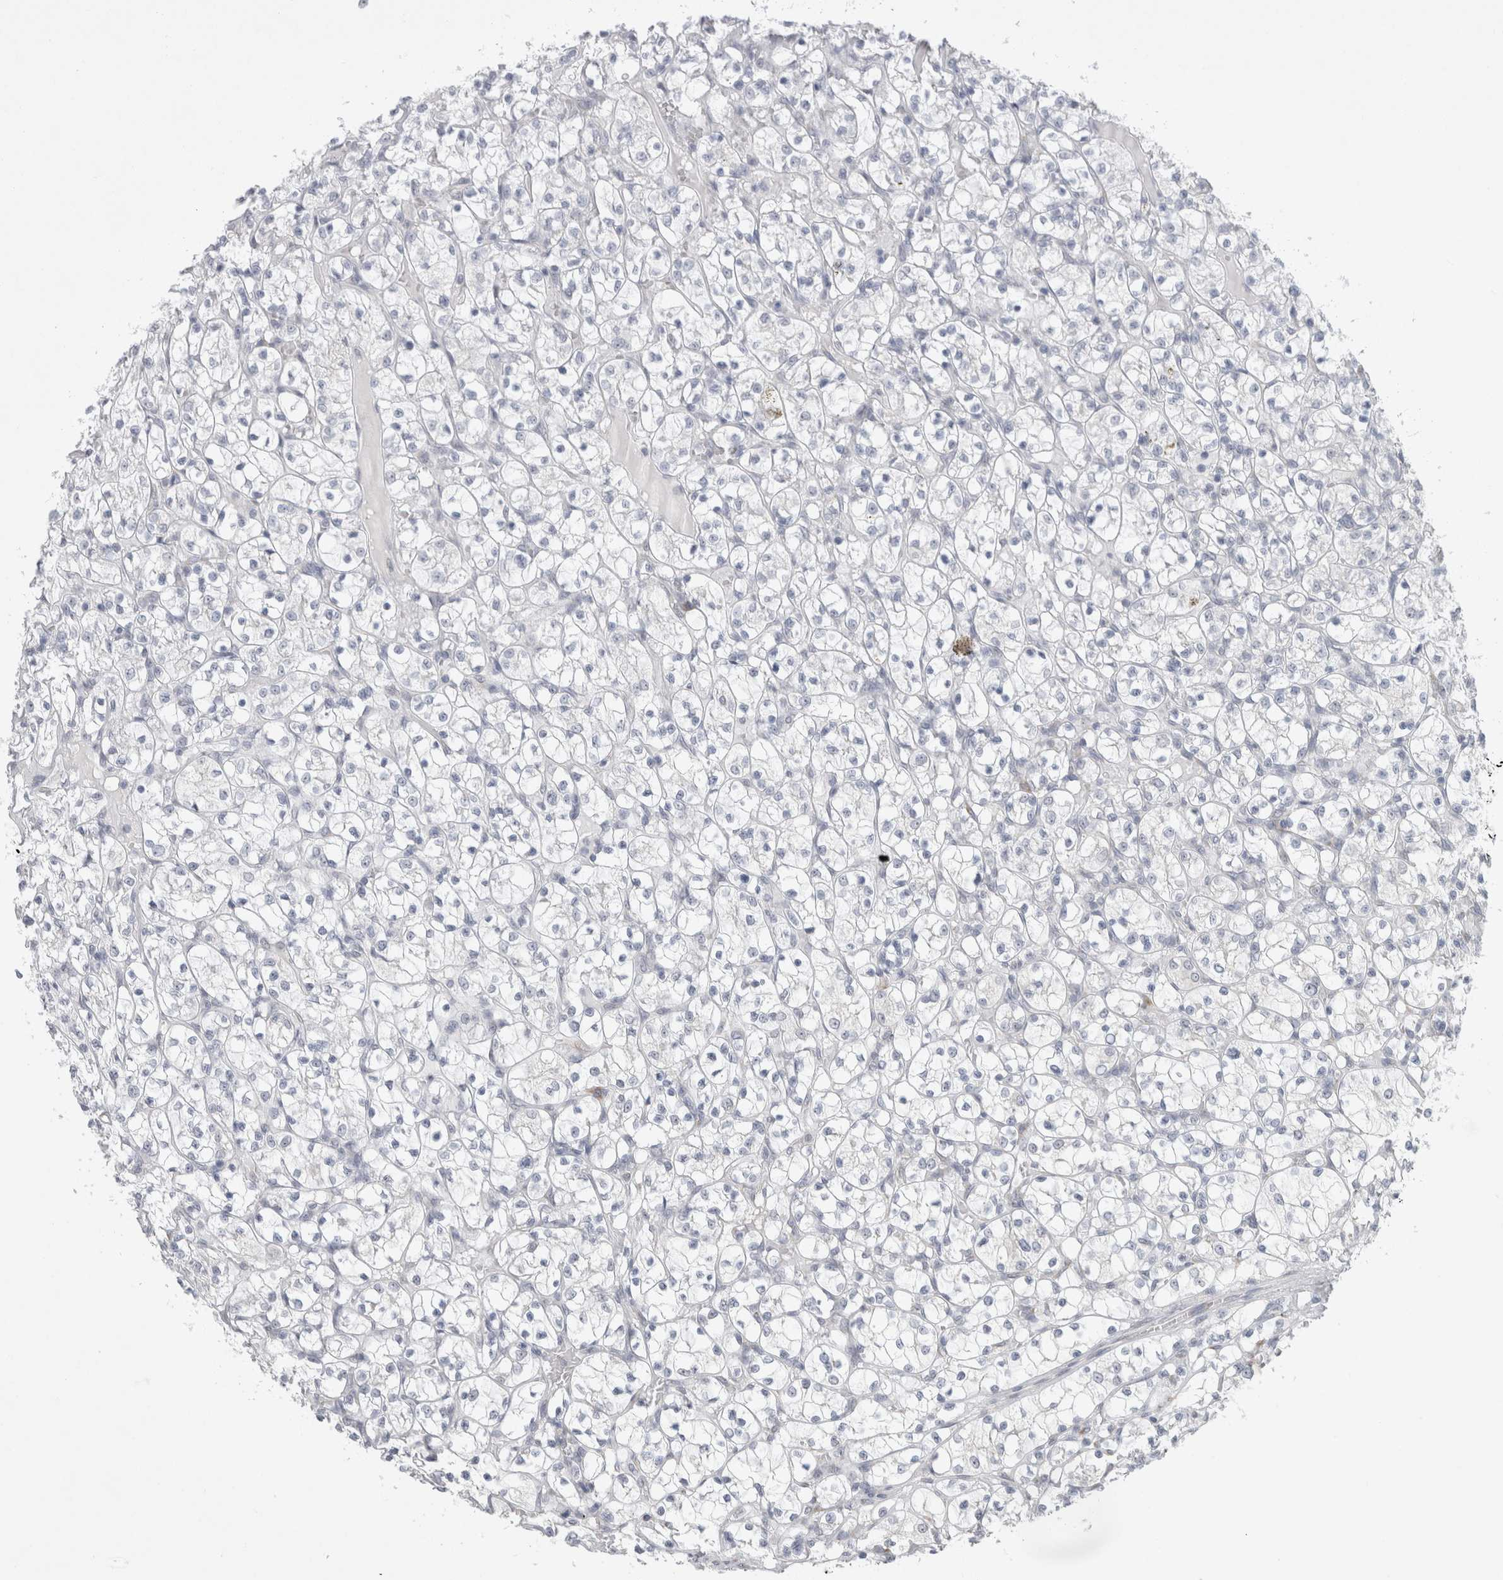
{"staining": {"intensity": "negative", "quantity": "none", "location": "none"}, "tissue": "renal cancer", "cell_type": "Tumor cells", "image_type": "cancer", "snomed": [{"axis": "morphology", "description": "Adenocarcinoma, NOS"}, {"axis": "topography", "description": "Kidney"}], "caption": "This is a histopathology image of immunohistochemistry staining of renal cancer (adenocarcinoma), which shows no staining in tumor cells.", "gene": "TRMT1L", "patient": {"sex": "female", "age": 69}}